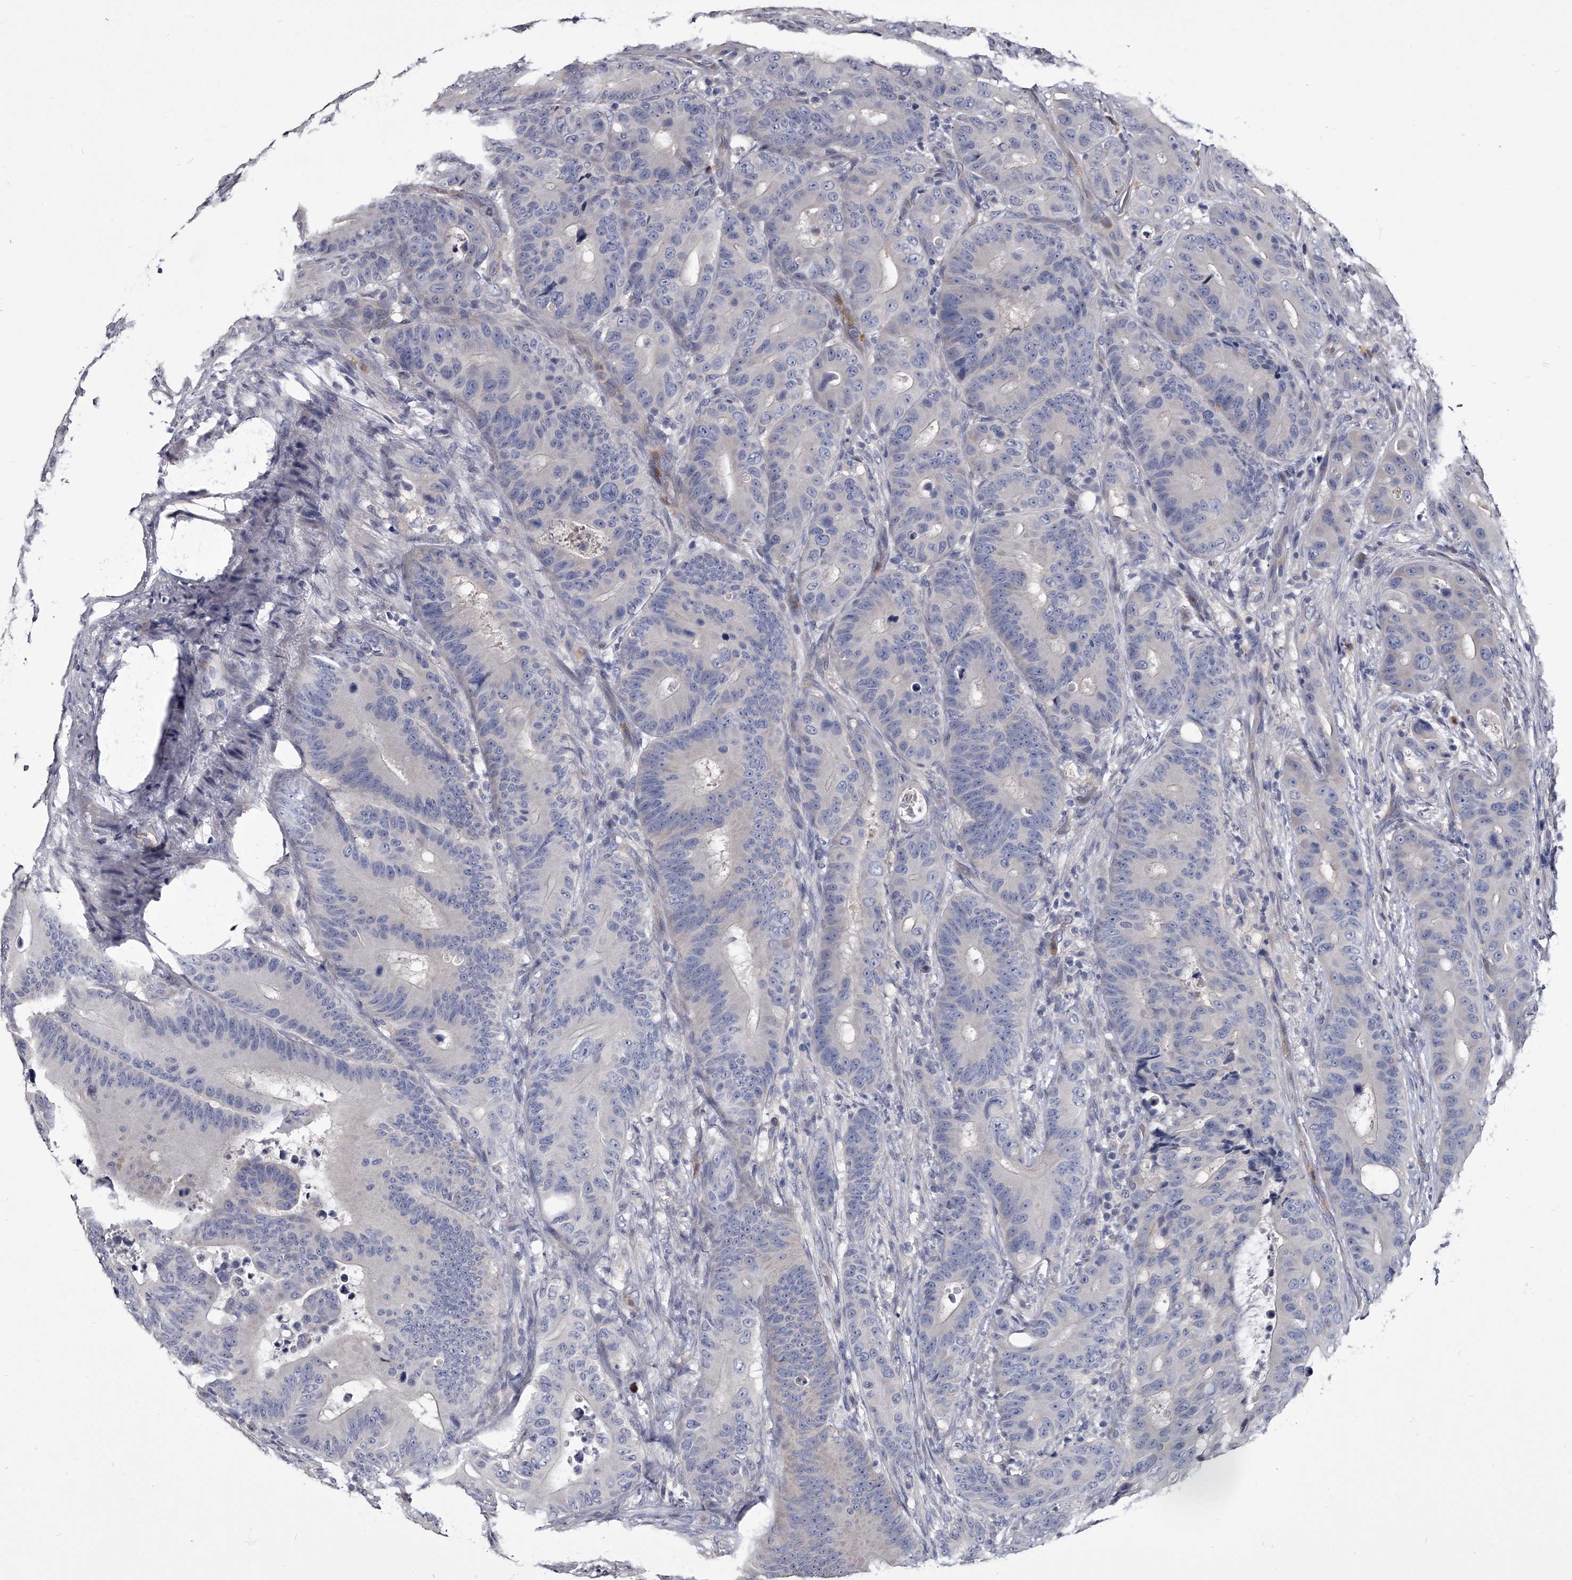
{"staining": {"intensity": "negative", "quantity": "none", "location": "none"}, "tissue": "colorectal cancer", "cell_type": "Tumor cells", "image_type": "cancer", "snomed": [{"axis": "morphology", "description": "Adenocarcinoma, NOS"}, {"axis": "topography", "description": "Colon"}], "caption": "Immunohistochemistry (IHC) of colorectal cancer reveals no staining in tumor cells.", "gene": "GAPVD1", "patient": {"sex": "male", "age": 83}}